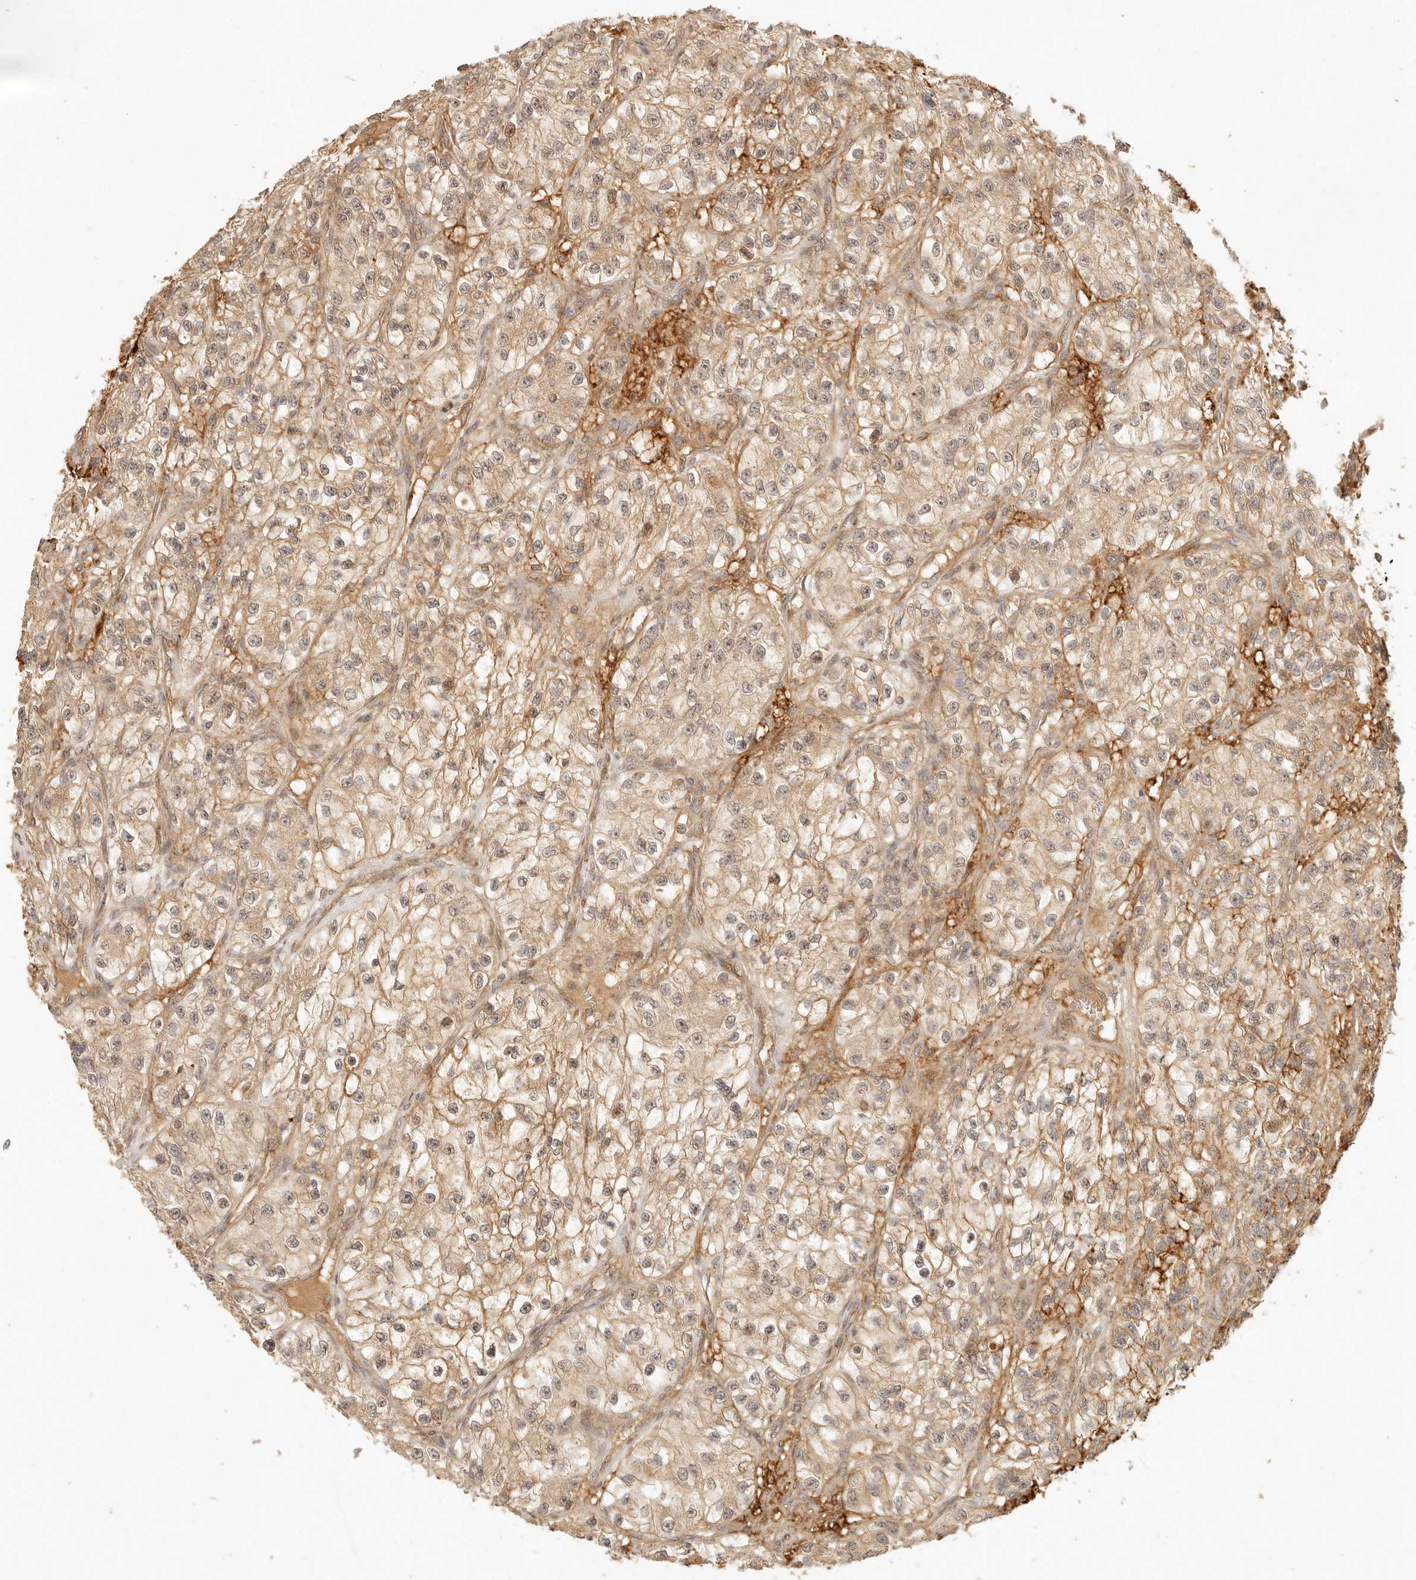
{"staining": {"intensity": "moderate", "quantity": ">75%", "location": "cytoplasmic/membranous"}, "tissue": "renal cancer", "cell_type": "Tumor cells", "image_type": "cancer", "snomed": [{"axis": "morphology", "description": "Adenocarcinoma, NOS"}, {"axis": "topography", "description": "Kidney"}], "caption": "High-magnification brightfield microscopy of renal adenocarcinoma stained with DAB (brown) and counterstained with hematoxylin (blue). tumor cells exhibit moderate cytoplasmic/membranous expression is identified in approximately>75% of cells. Immunohistochemistry stains the protein of interest in brown and the nuclei are stained blue.", "gene": "ANKRD61", "patient": {"sex": "female", "age": 57}}